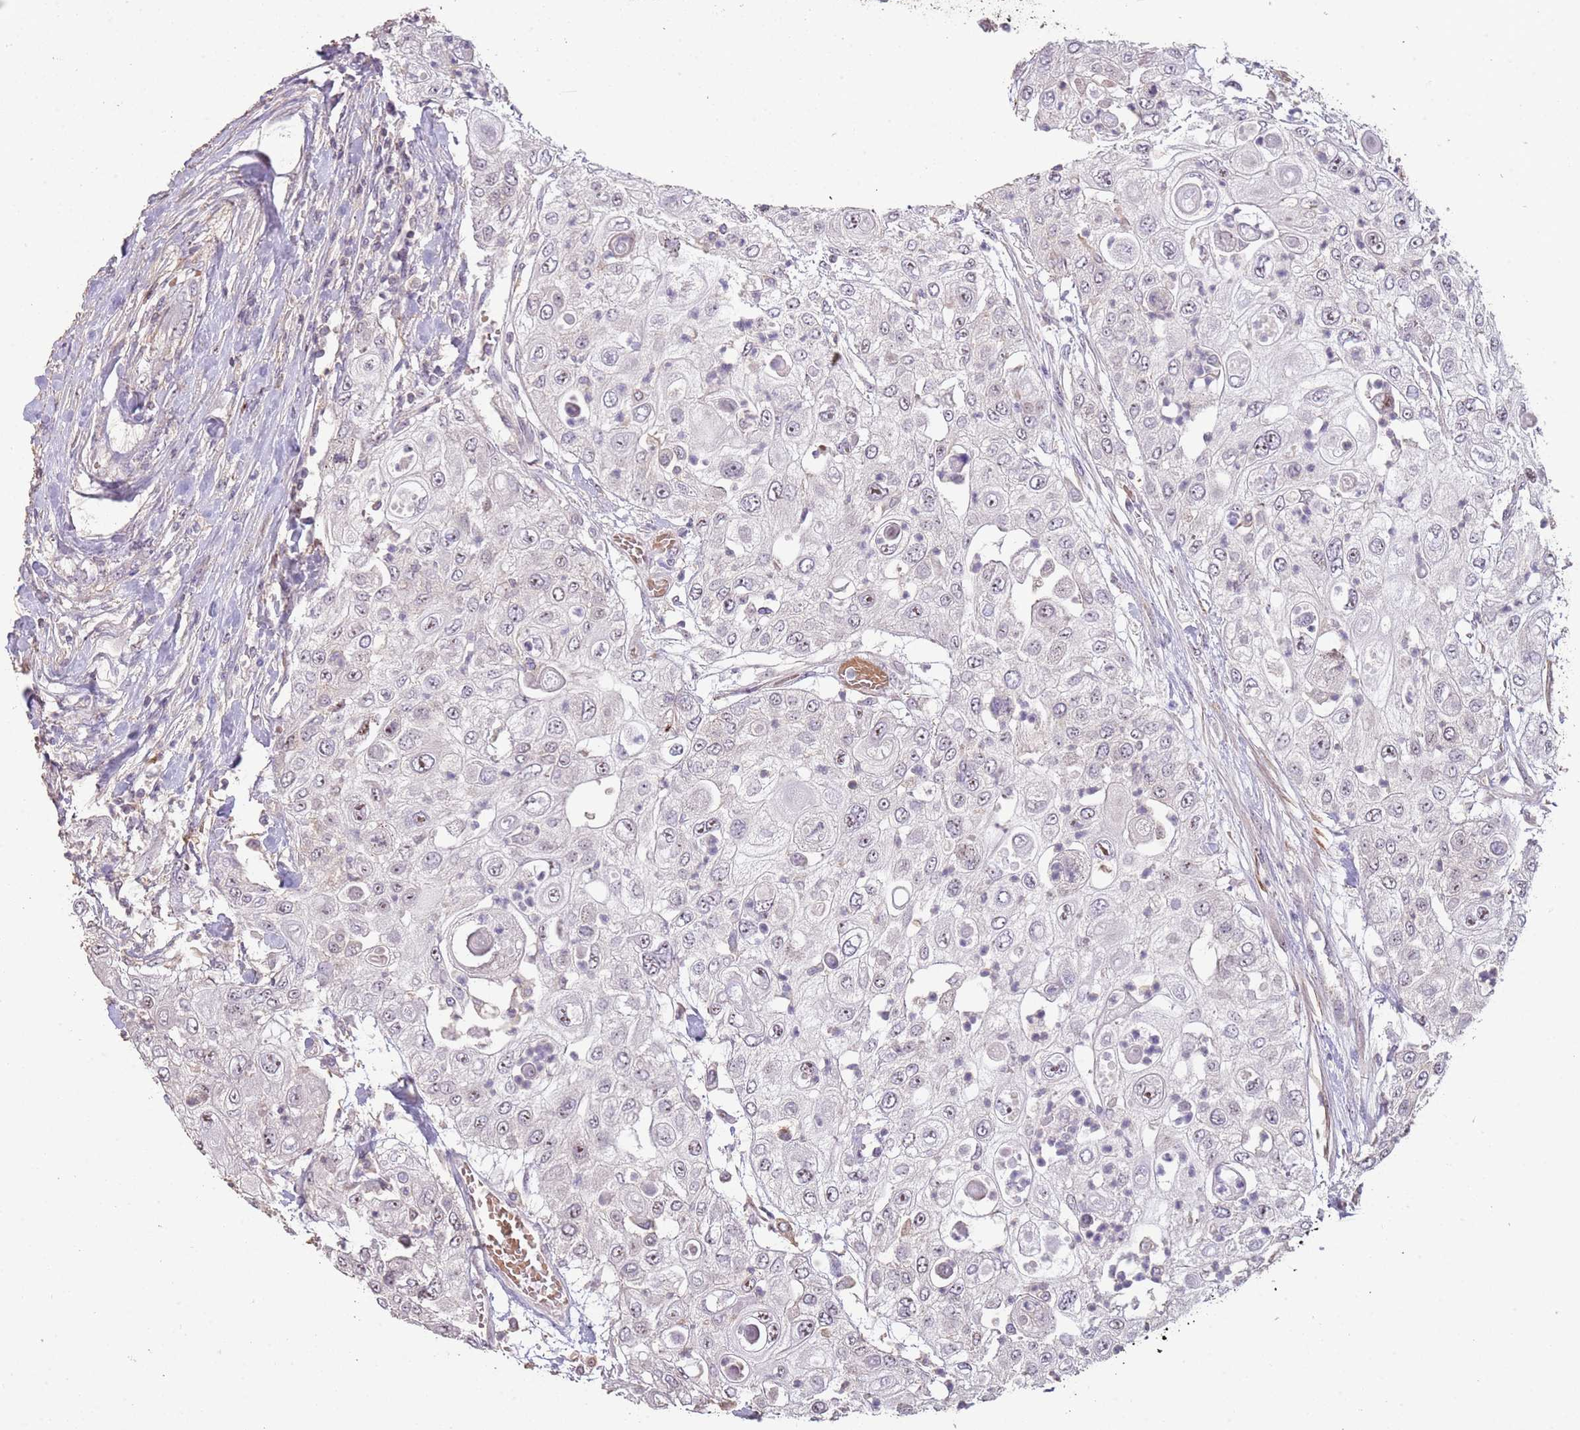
{"staining": {"intensity": "negative", "quantity": "none", "location": "none"}, "tissue": "urothelial cancer", "cell_type": "Tumor cells", "image_type": "cancer", "snomed": [{"axis": "morphology", "description": "Urothelial carcinoma, High grade"}, {"axis": "topography", "description": "Urinary bladder"}], "caption": "Protein analysis of urothelial cancer displays no significant positivity in tumor cells. (DAB (3,3'-diaminobenzidine) IHC visualized using brightfield microscopy, high magnification).", "gene": "ADTRP", "patient": {"sex": "female", "age": 79}}